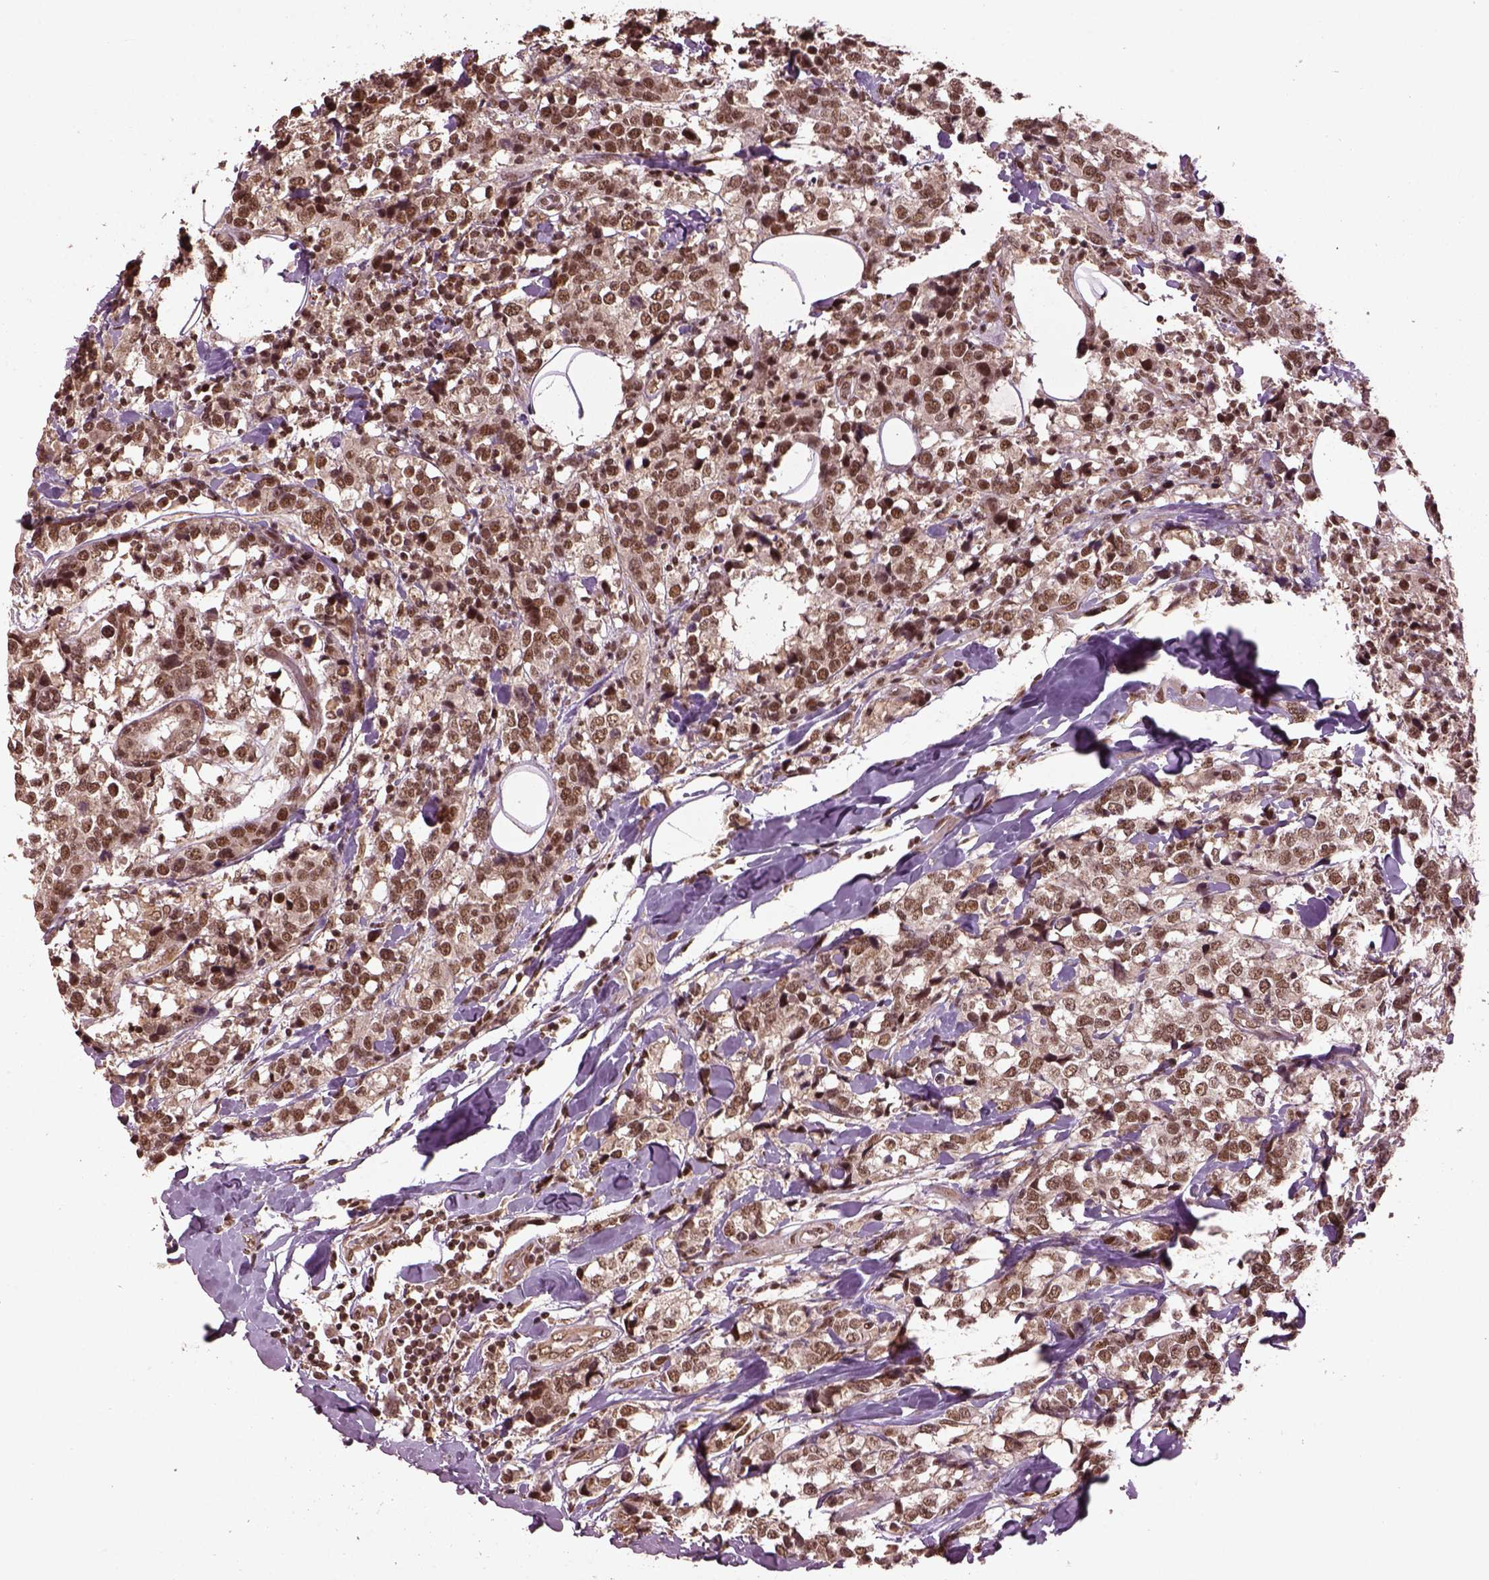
{"staining": {"intensity": "moderate", "quantity": ">75%", "location": "nuclear"}, "tissue": "breast cancer", "cell_type": "Tumor cells", "image_type": "cancer", "snomed": [{"axis": "morphology", "description": "Lobular carcinoma"}, {"axis": "topography", "description": "Breast"}], "caption": "This is an image of IHC staining of breast lobular carcinoma, which shows moderate positivity in the nuclear of tumor cells.", "gene": "BRD9", "patient": {"sex": "female", "age": 59}}